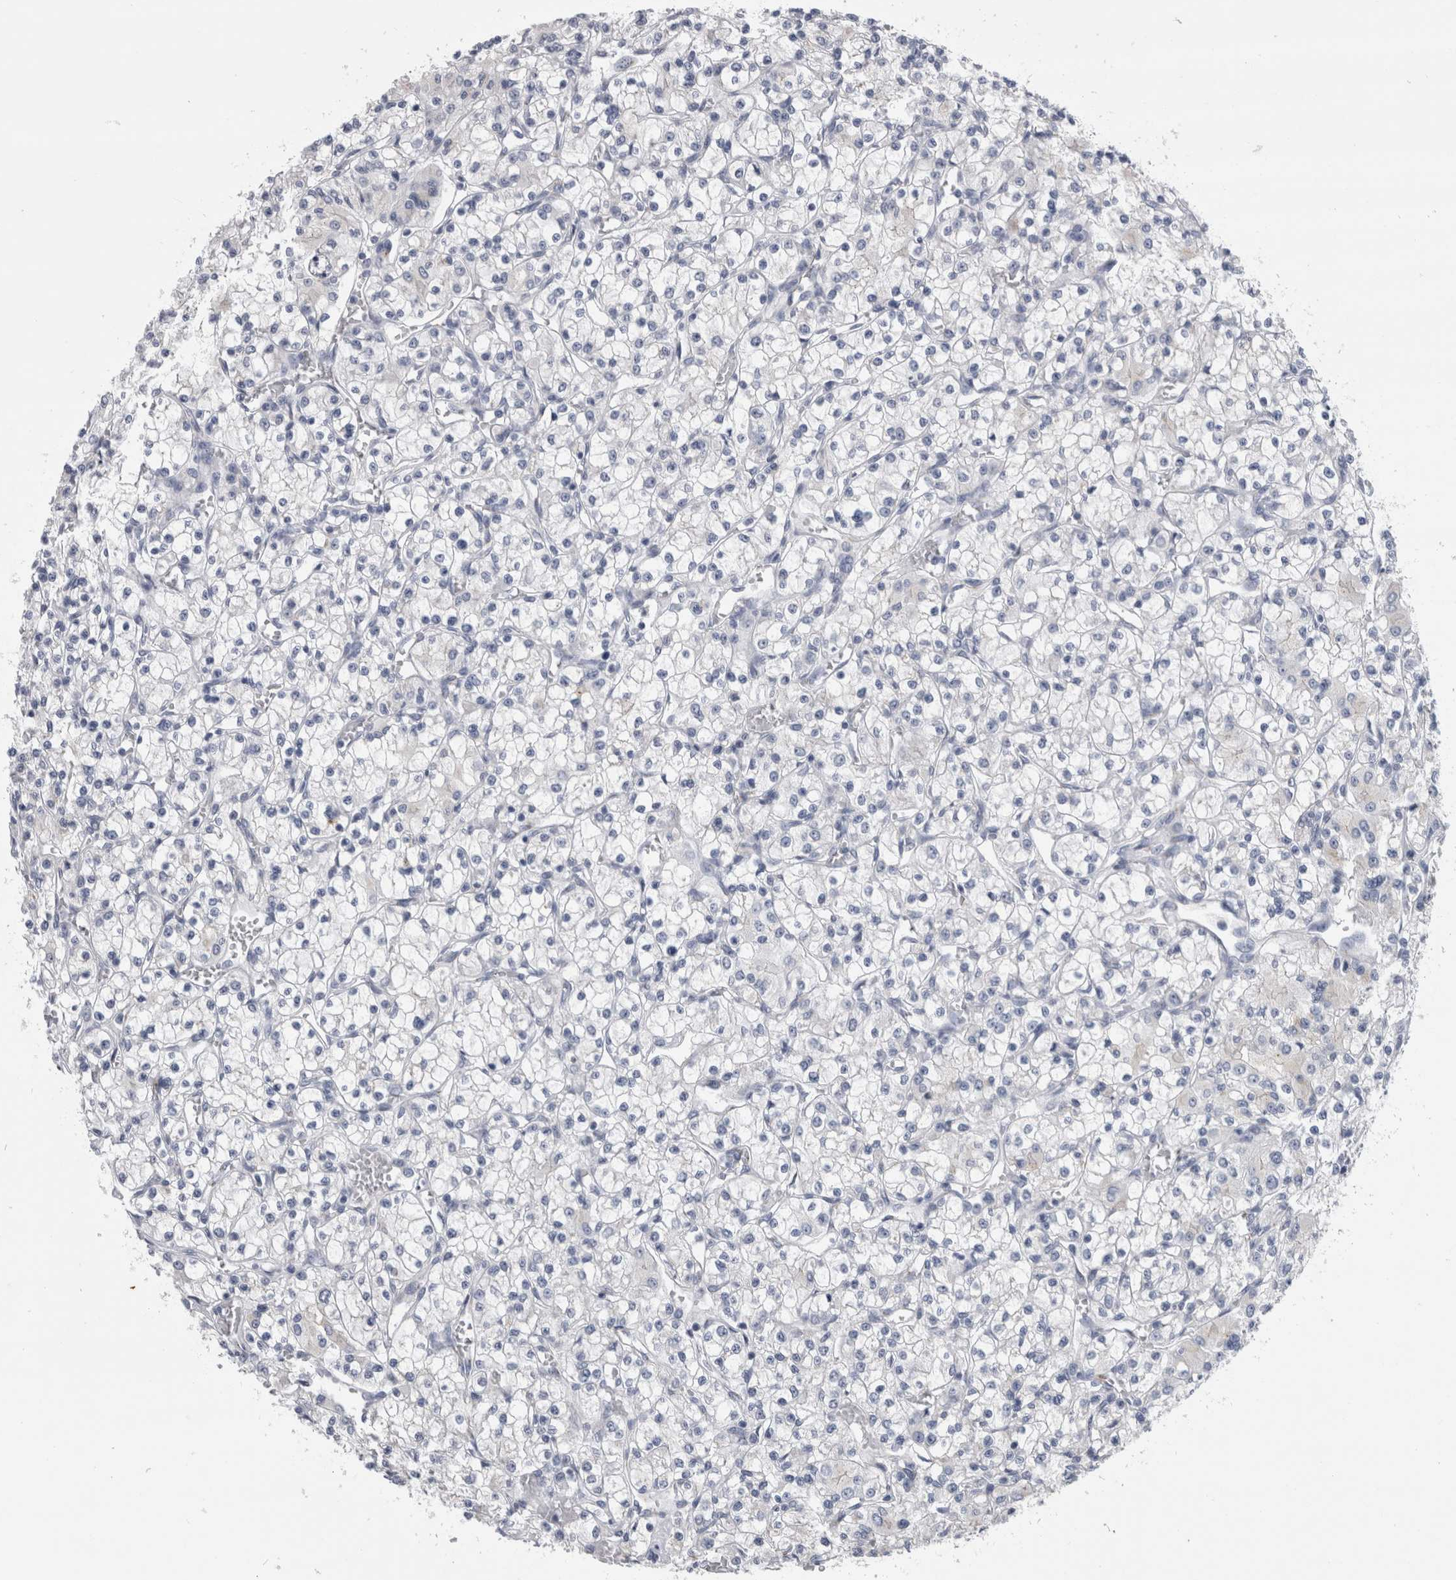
{"staining": {"intensity": "negative", "quantity": "none", "location": "none"}, "tissue": "renal cancer", "cell_type": "Tumor cells", "image_type": "cancer", "snomed": [{"axis": "morphology", "description": "Adenocarcinoma, NOS"}, {"axis": "topography", "description": "Kidney"}], "caption": "A high-resolution photomicrograph shows immunohistochemistry staining of renal cancer (adenocarcinoma), which exhibits no significant staining in tumor cells. (DAB immunohistochemistry (IHC) with hematoxylin counter stain).", "gene": "AKAP9", "patient": {"sex": "female", "age": 59}}